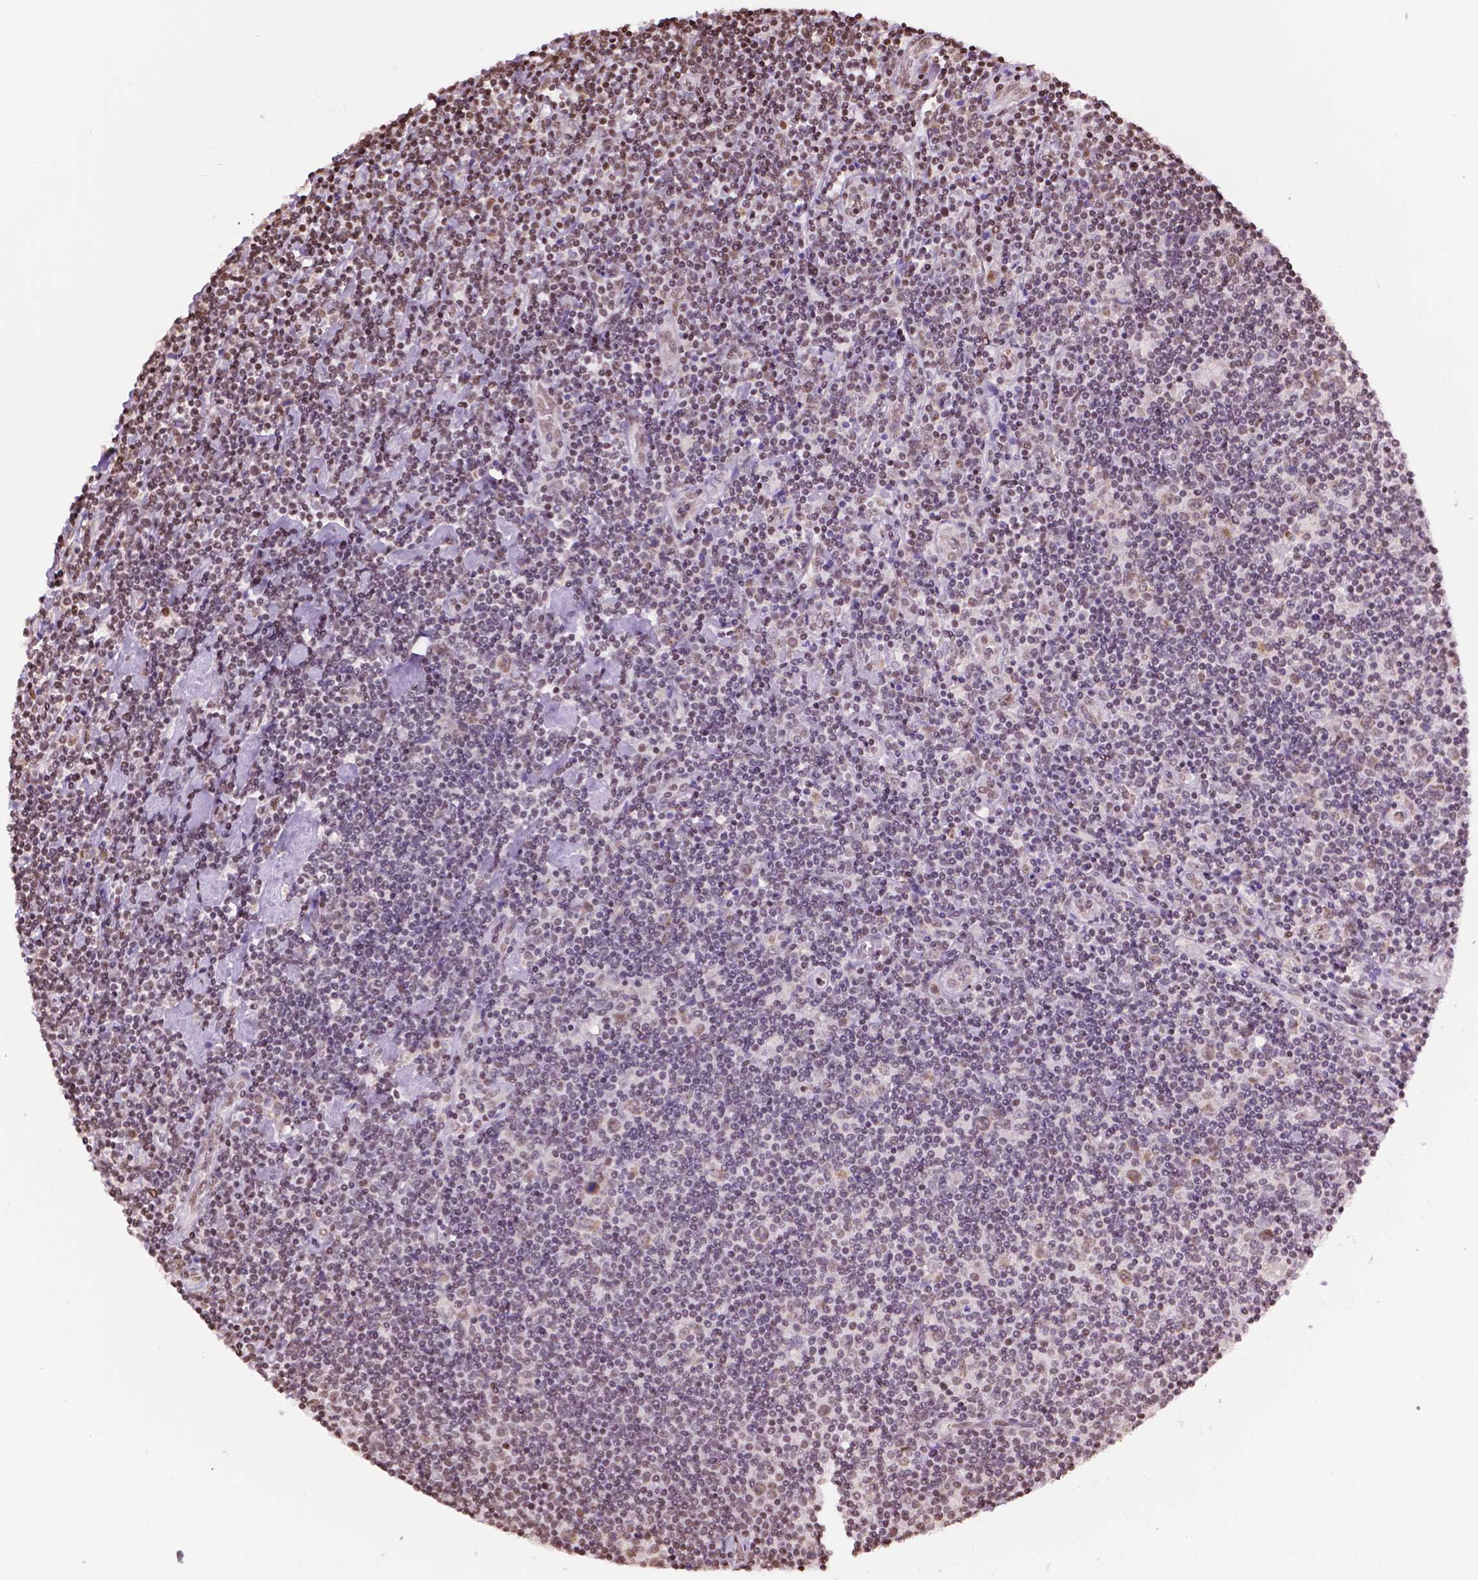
{"staining": {"intensity": "weak", "quantity": ">75%", "location": "nuclear"}, "tissue": "lymphoma", "cell_type": "Tumor cells", "image_type": "cancer", "snomed": [{"axis": "morphology", "description": "Hodgkin's disease, NOS"}, {"axis": "topography", "description": "Lymph node"}], "caption": "There is low levels of weak nuclear staining in tumor cells of lymphoma, as demonstrated by immunohistochemical staining (brown color).", "gene": "COL23A1", "patient": {"sex": "male", "age": 40}}